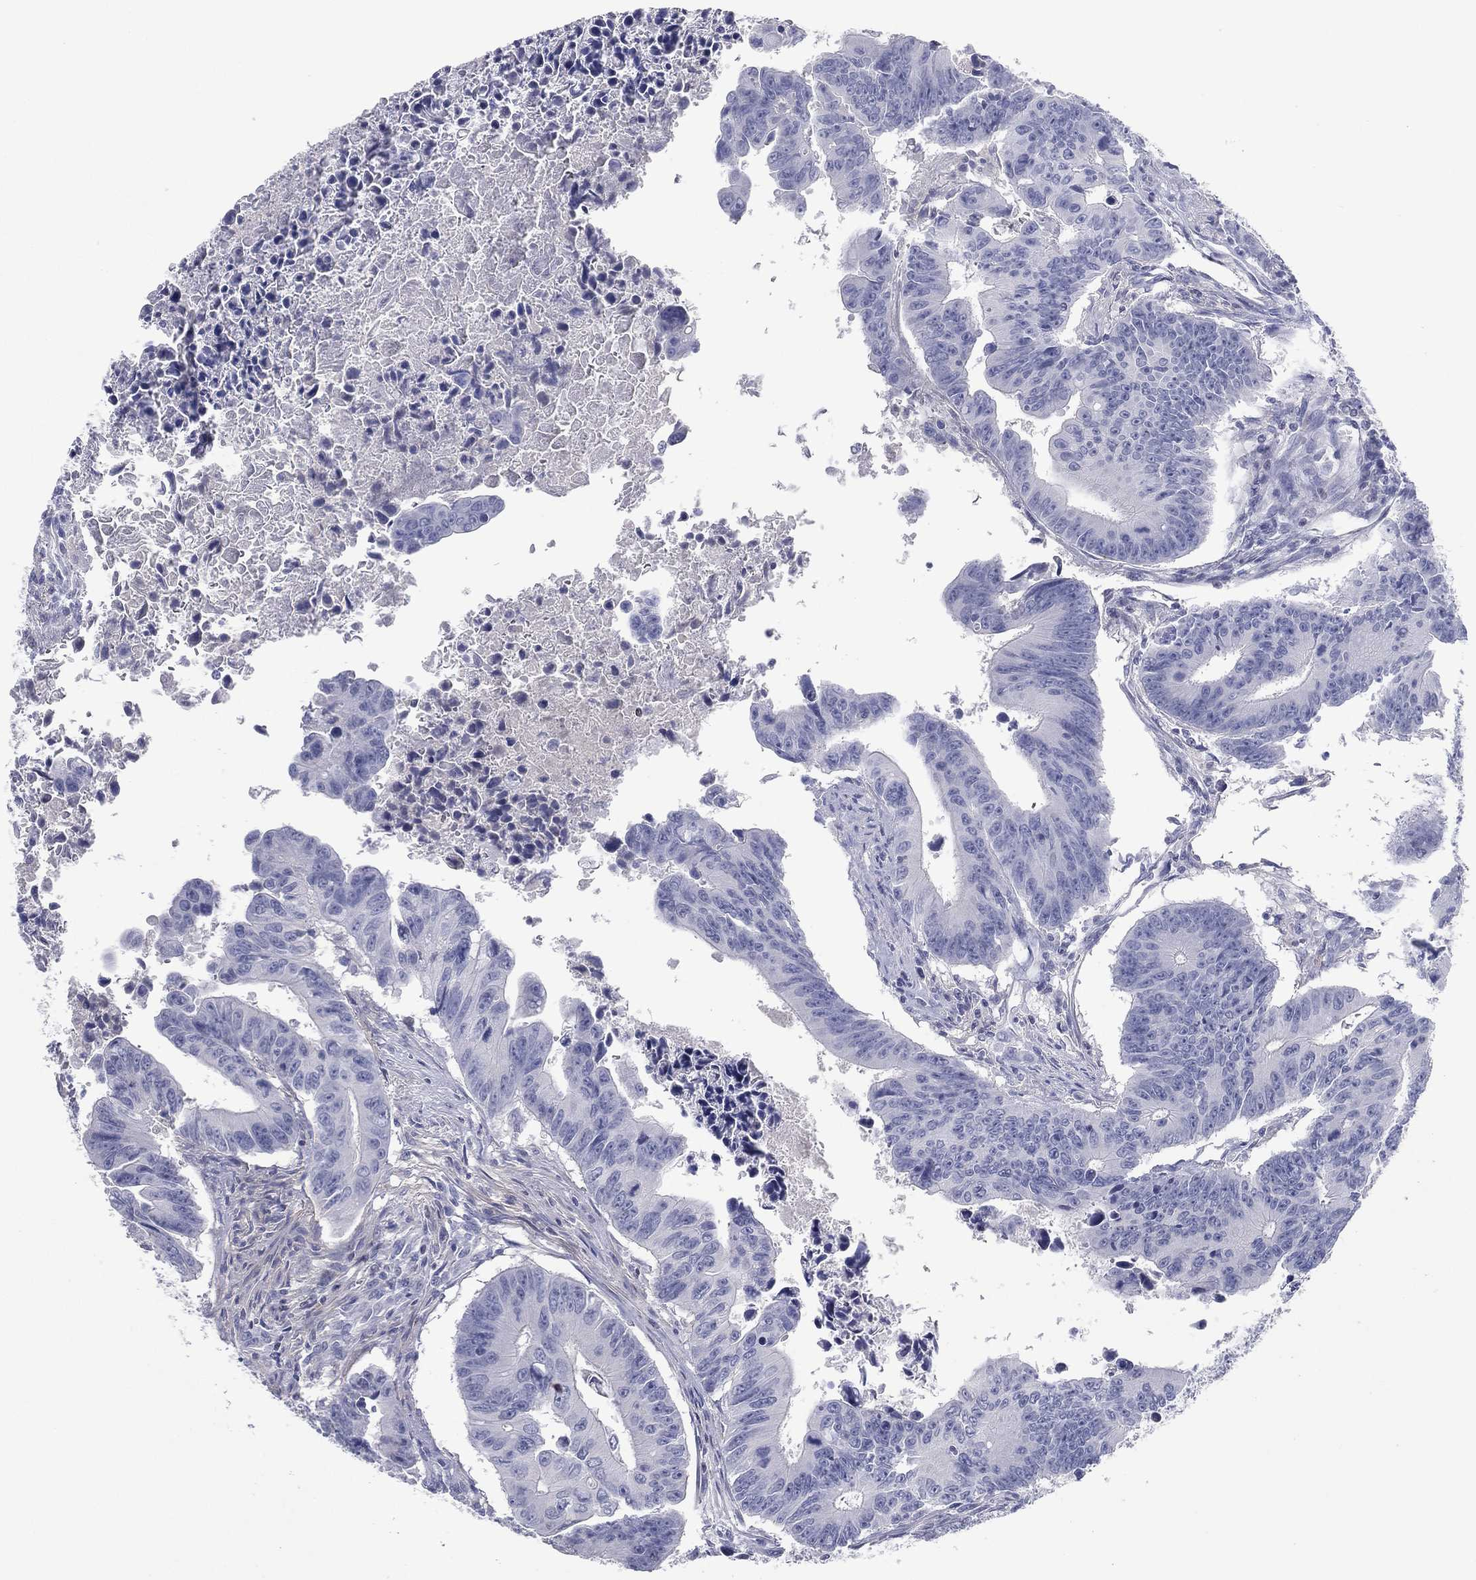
{"staining": {"intensity": "negative", "quantity": "none", "location": "none"}, "tissue": "colorectal cancer", "cell_type": "Tumor cells", "image_type": "cancer", "snomed": [{"axis": "morphology", "description": "Adenocarcinoma, NOS"}, {"axis": "topography", "description": "Colon"}], "caption": "High magnification brightfield microscopy of colorectal cancer (adenocarcinoma) stained with DAB (3,3'-diaminobenzidine) (brown) and counterstained with hematoxylin (blue): tumor cells show no significant expression. The staining was performed using DAB (3,3'-diaminobenzidine) to visualize the protein expression in brown, while the nuclei were stained in blue with hematoxylin (Magnification: 20x).", "gene": "CPT1B", "patient": {"sex": "female", "age": 87}}